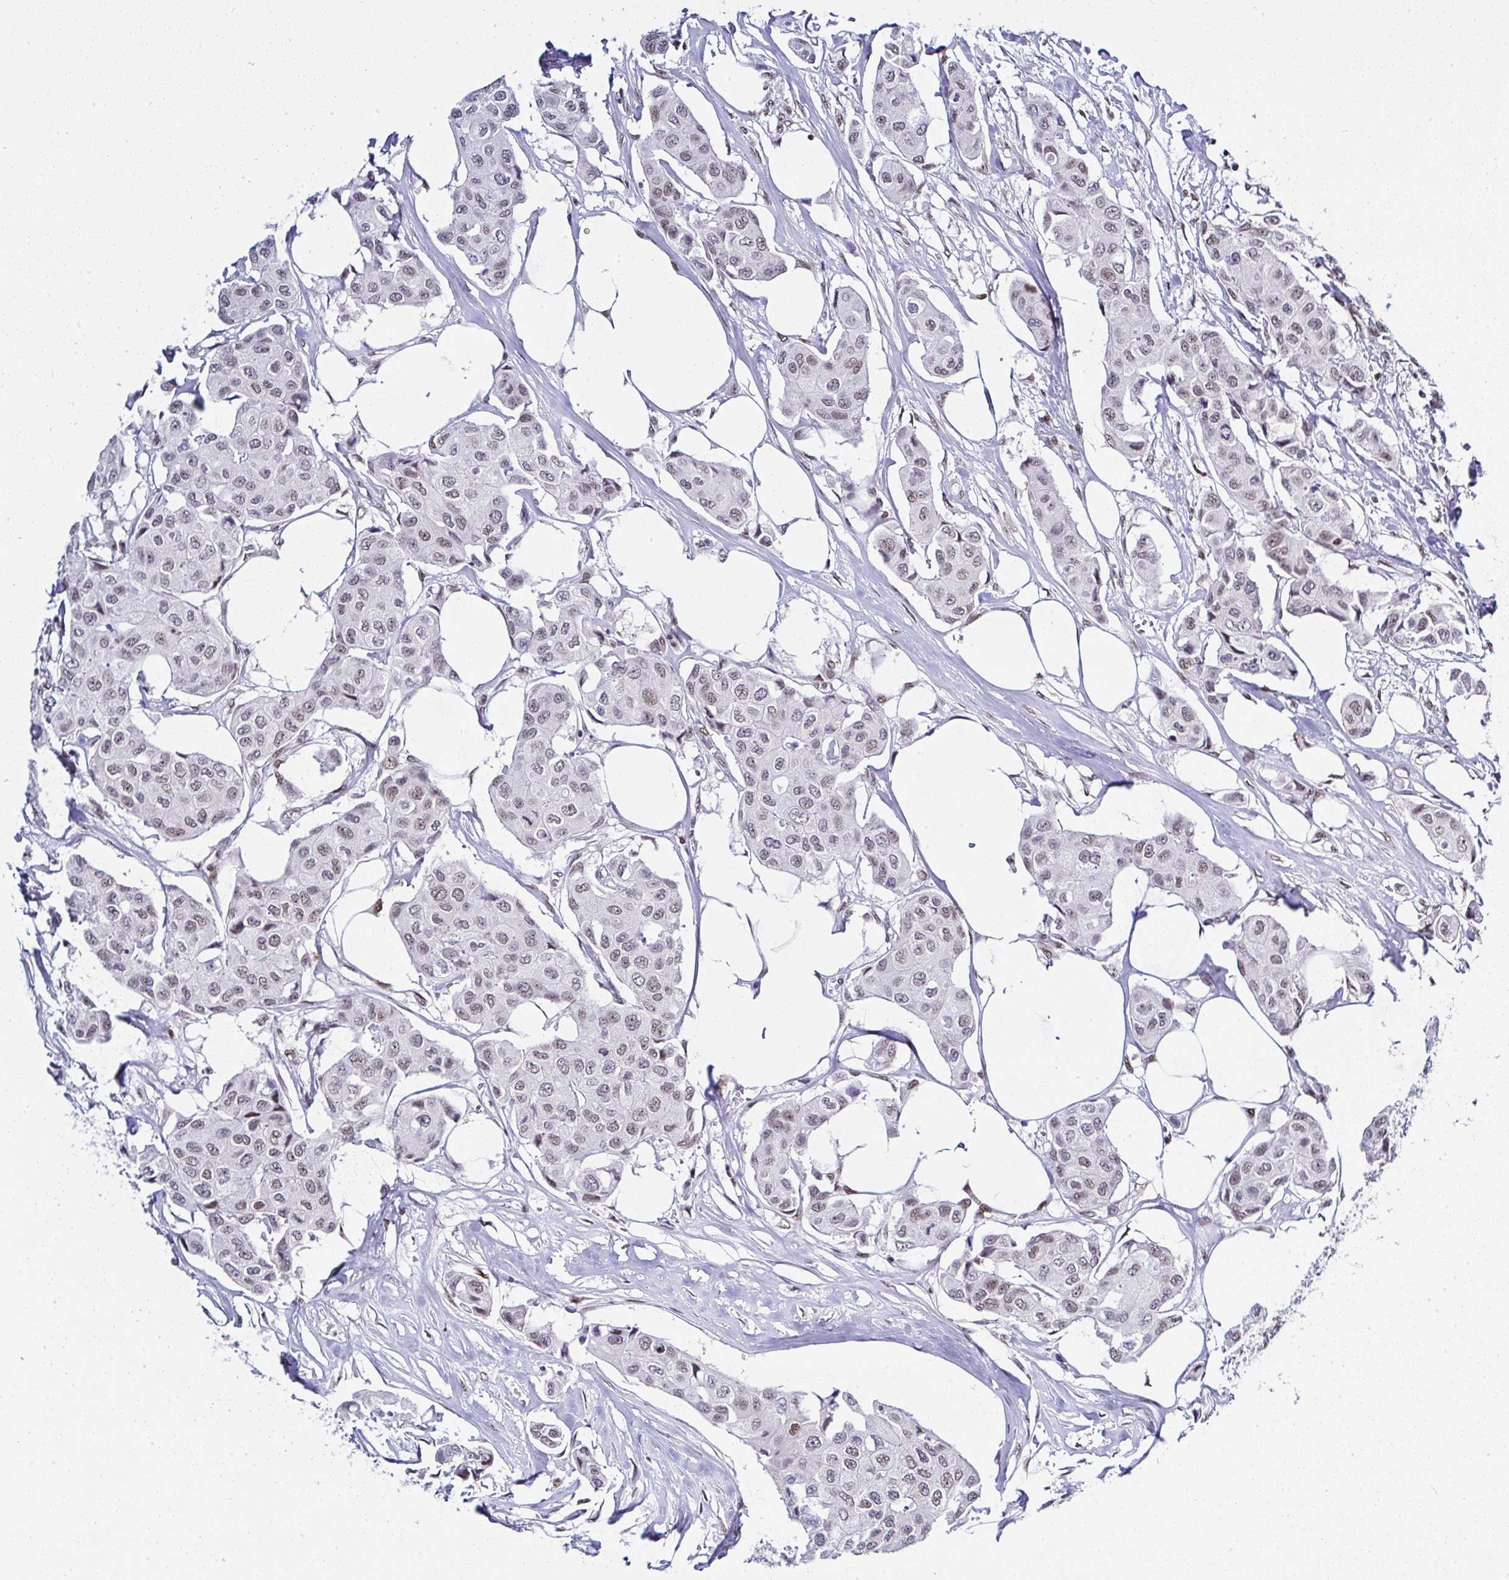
{"staining": {"intensity": "weak", "quantity": "25%-75%", "location": "nuclear"}, "tissue": "breast cancer", "cell_type": "Tumor cells", "image_type": "cancer", "snomed": [{"axis": "morphology", "description": "Duct carcinoma"}, {"axis": "topography", "description": "Breast"}, {"axis": "topography", "description": "Lymph node"}], "caption": "A brown stain shows weak nuclear expression of a protein in human breast intraductal carcinoma tumor cells. Ihc stains the protein in brown and the nuclei are stained blue.", "gene": "DR1", "patient": {"sex": "female", "age": 80}}